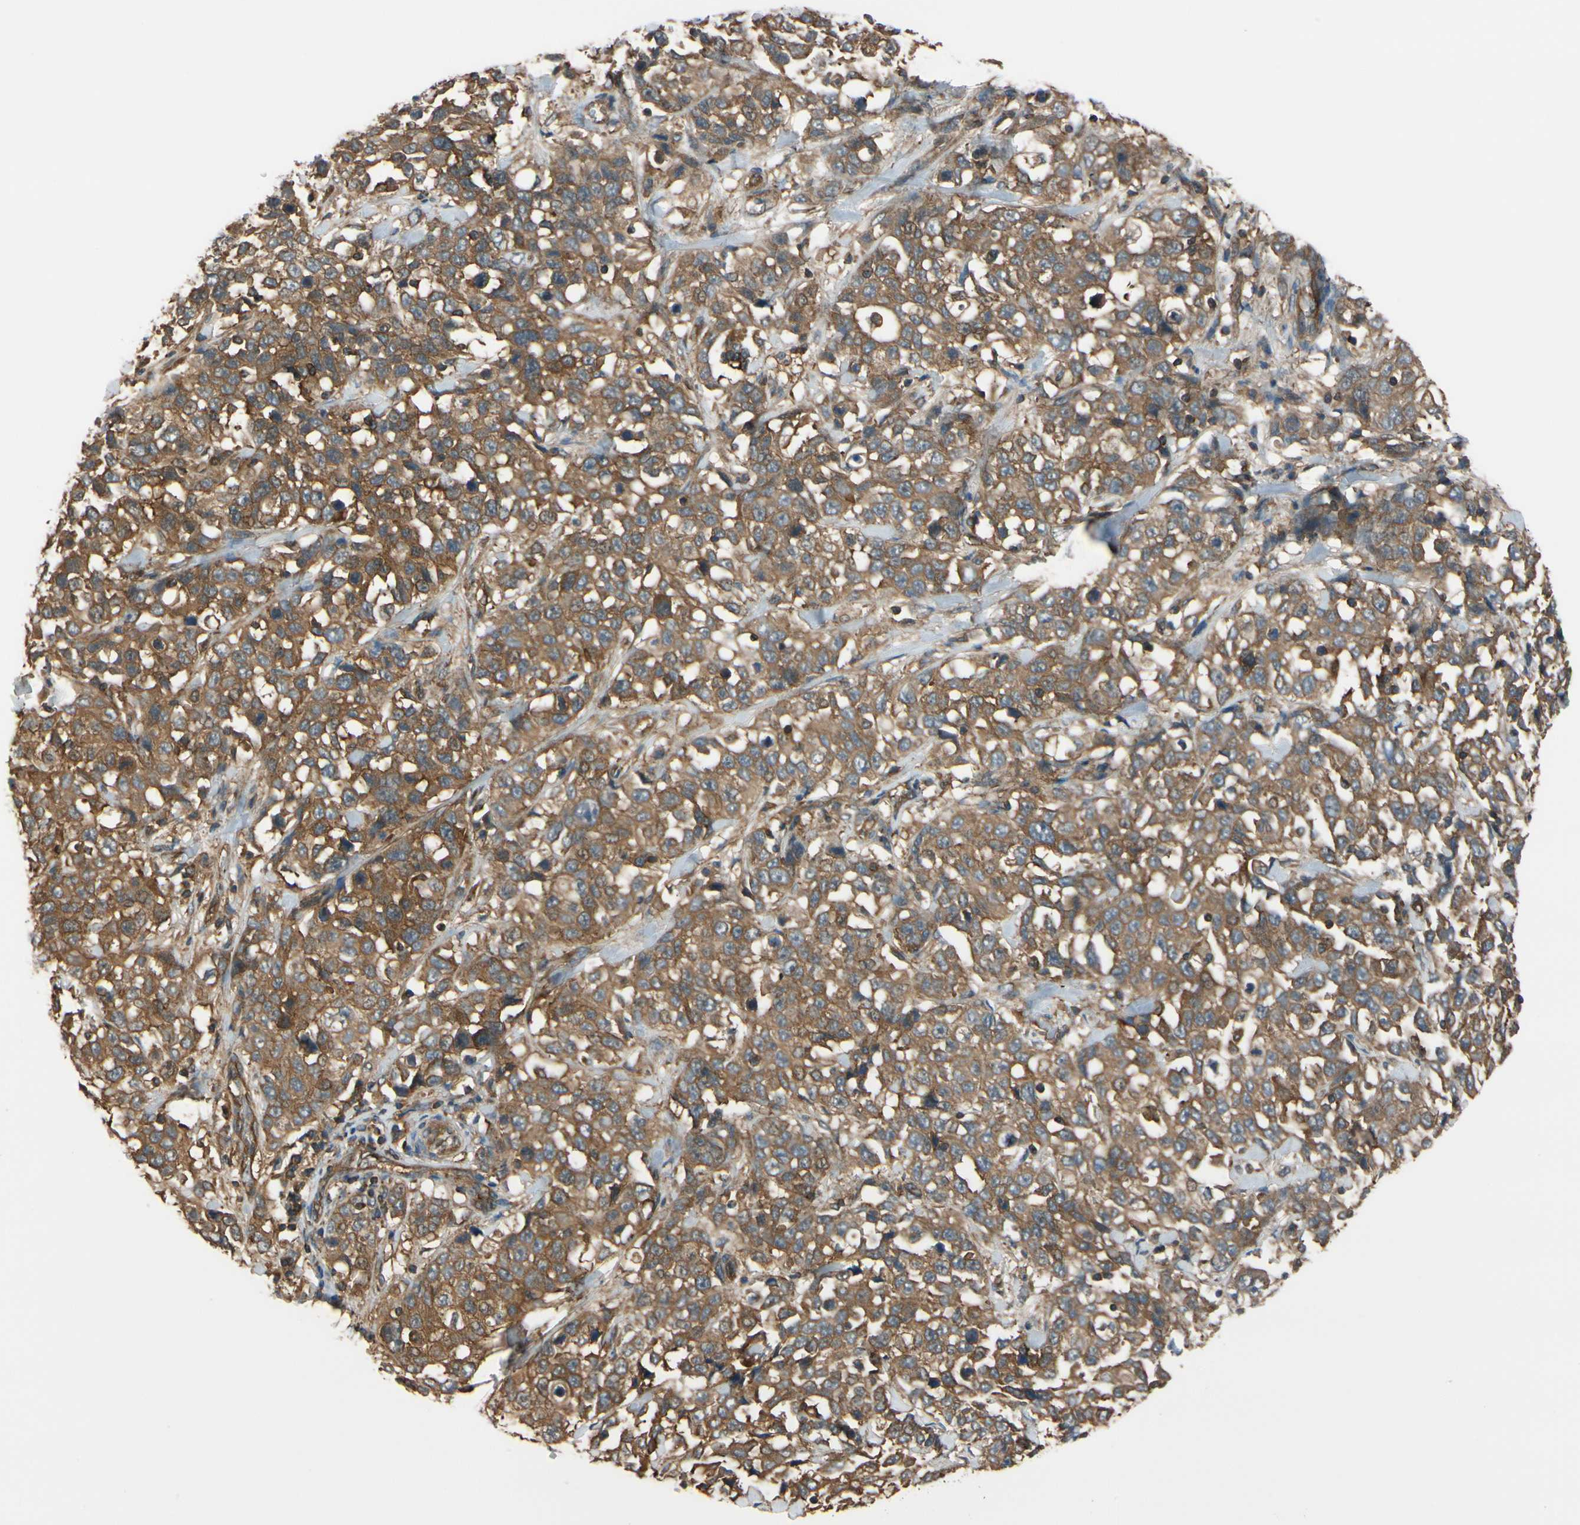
{"staining": {"intensity": "moderate", "quantity": ">75%", "location": "cytoplasmic/membranous"}, "tissue": "stomach cancer", "cell_type": "Tumor cells", "image_type": "cancer", "snomed": [{"axis": "morphology", "description": "Normal tissue, NOS"}, {"axis": "morphology", "description": "Adenocarcinoma, NOS"}, {"axis": "topography", "description": "Stomach"}], "caption": "Tumor cells show medium levels of moderate cytoplasmic/membranous positivity in about >75% of cells in human stomach cancer (adenocarcinoma). Nuclei are stained in blue.", "gene": "EPS15", "patient": {"sex": "male", "age": 48}}